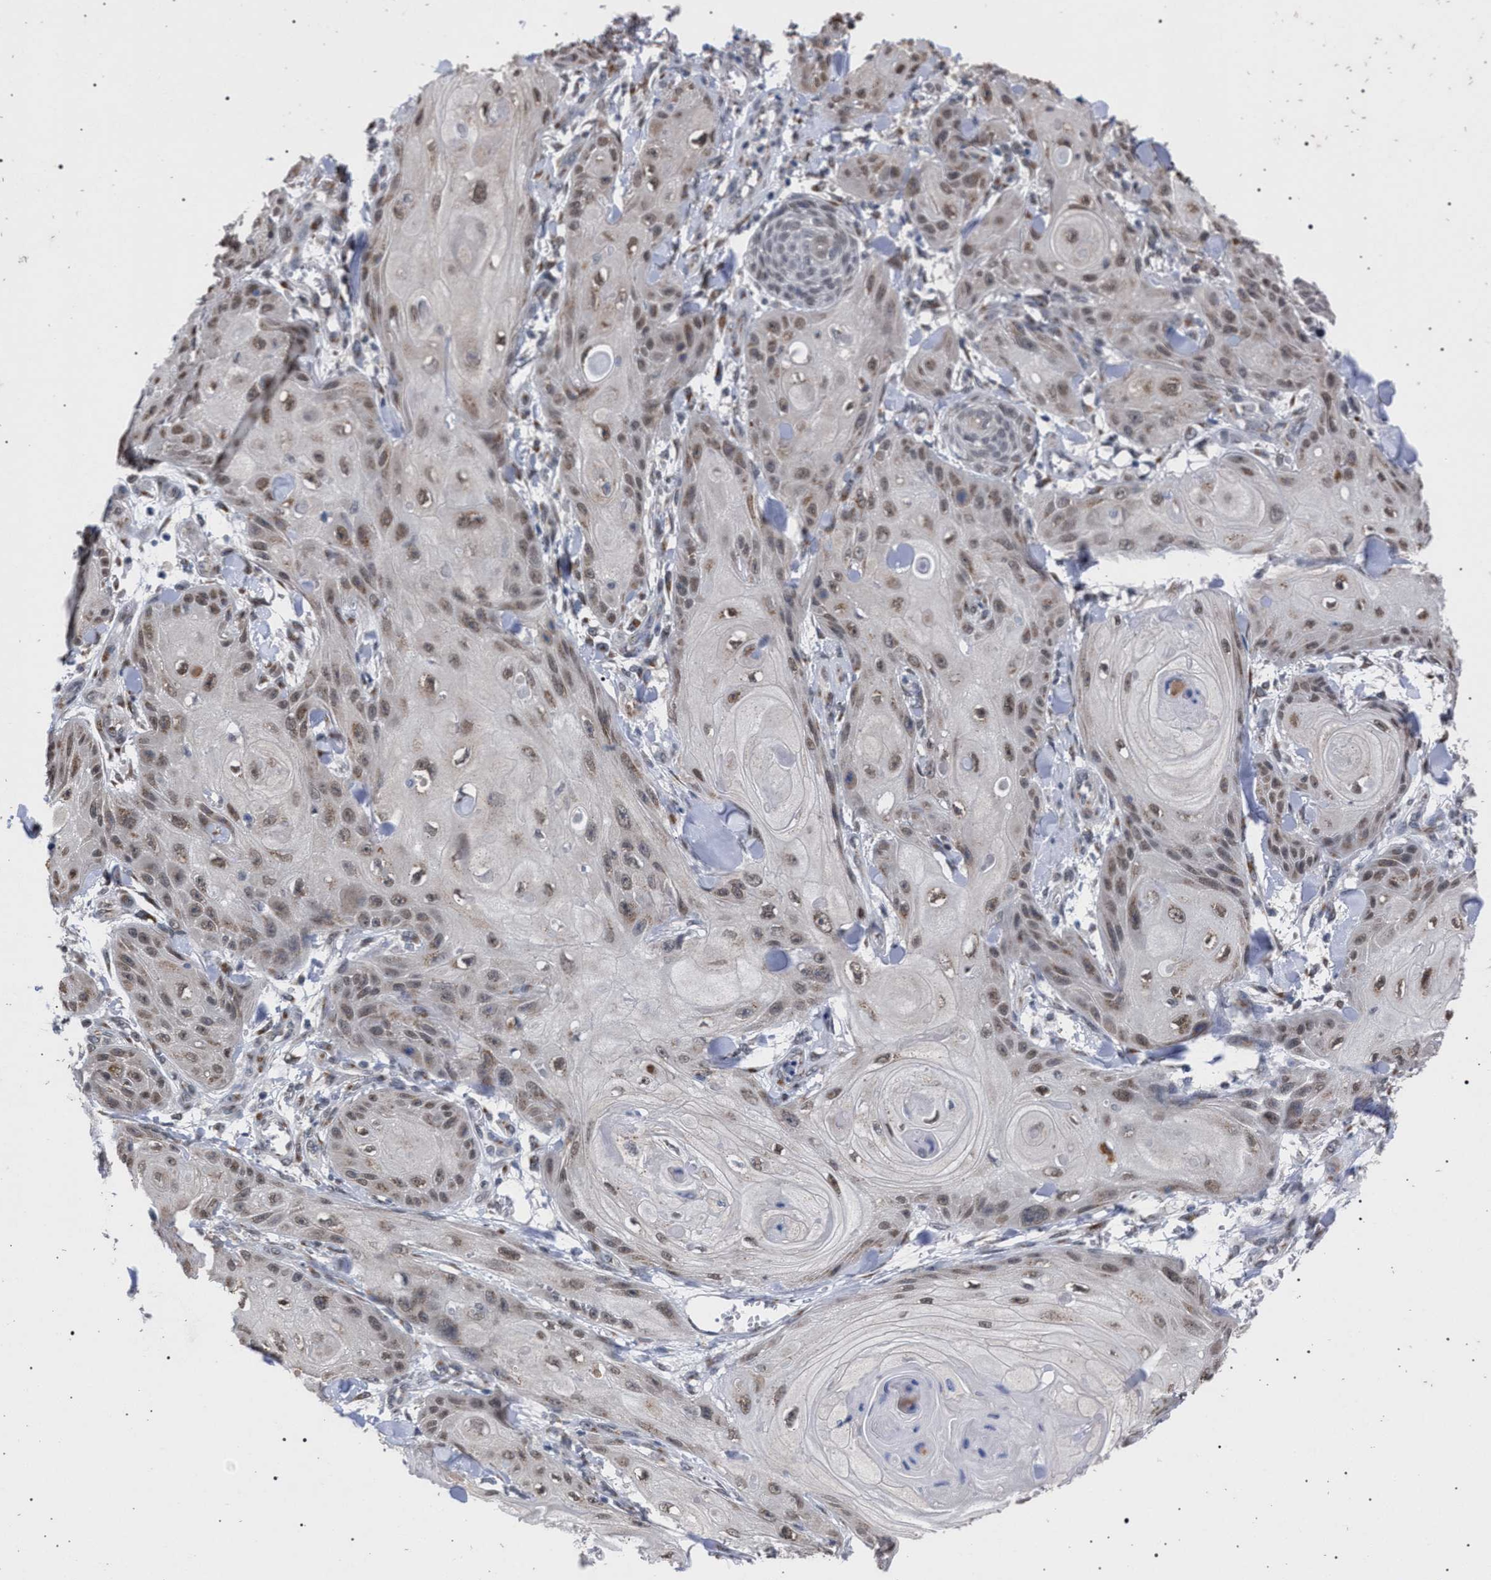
{"staining": {"intensity": "weak", "quantity": ">75%", "location": "cytoplasmic/membranous"}, "tissue": "skin cancer", "cell_type": "Tumor cells", "image_type": "cancer", "snomed": [{"axis": "morphology", "description": "Squamous cell carcinoma, NOS"}, {"axis": "topography", "description": "Skin"}], "caption": "High-magnification brightfield microscopy of skin cancer stained with DAB (brown) and counterstained with hematoxylin (blue). tumor cells exhibit weak cytoplasmic/membranous expression is appreciated in about>75% of cells. (Brightfield microscopy of DAB IHC at high magnification).", "gene": "GOLGA2", "patient": {"sex": "male", "age": 74}}